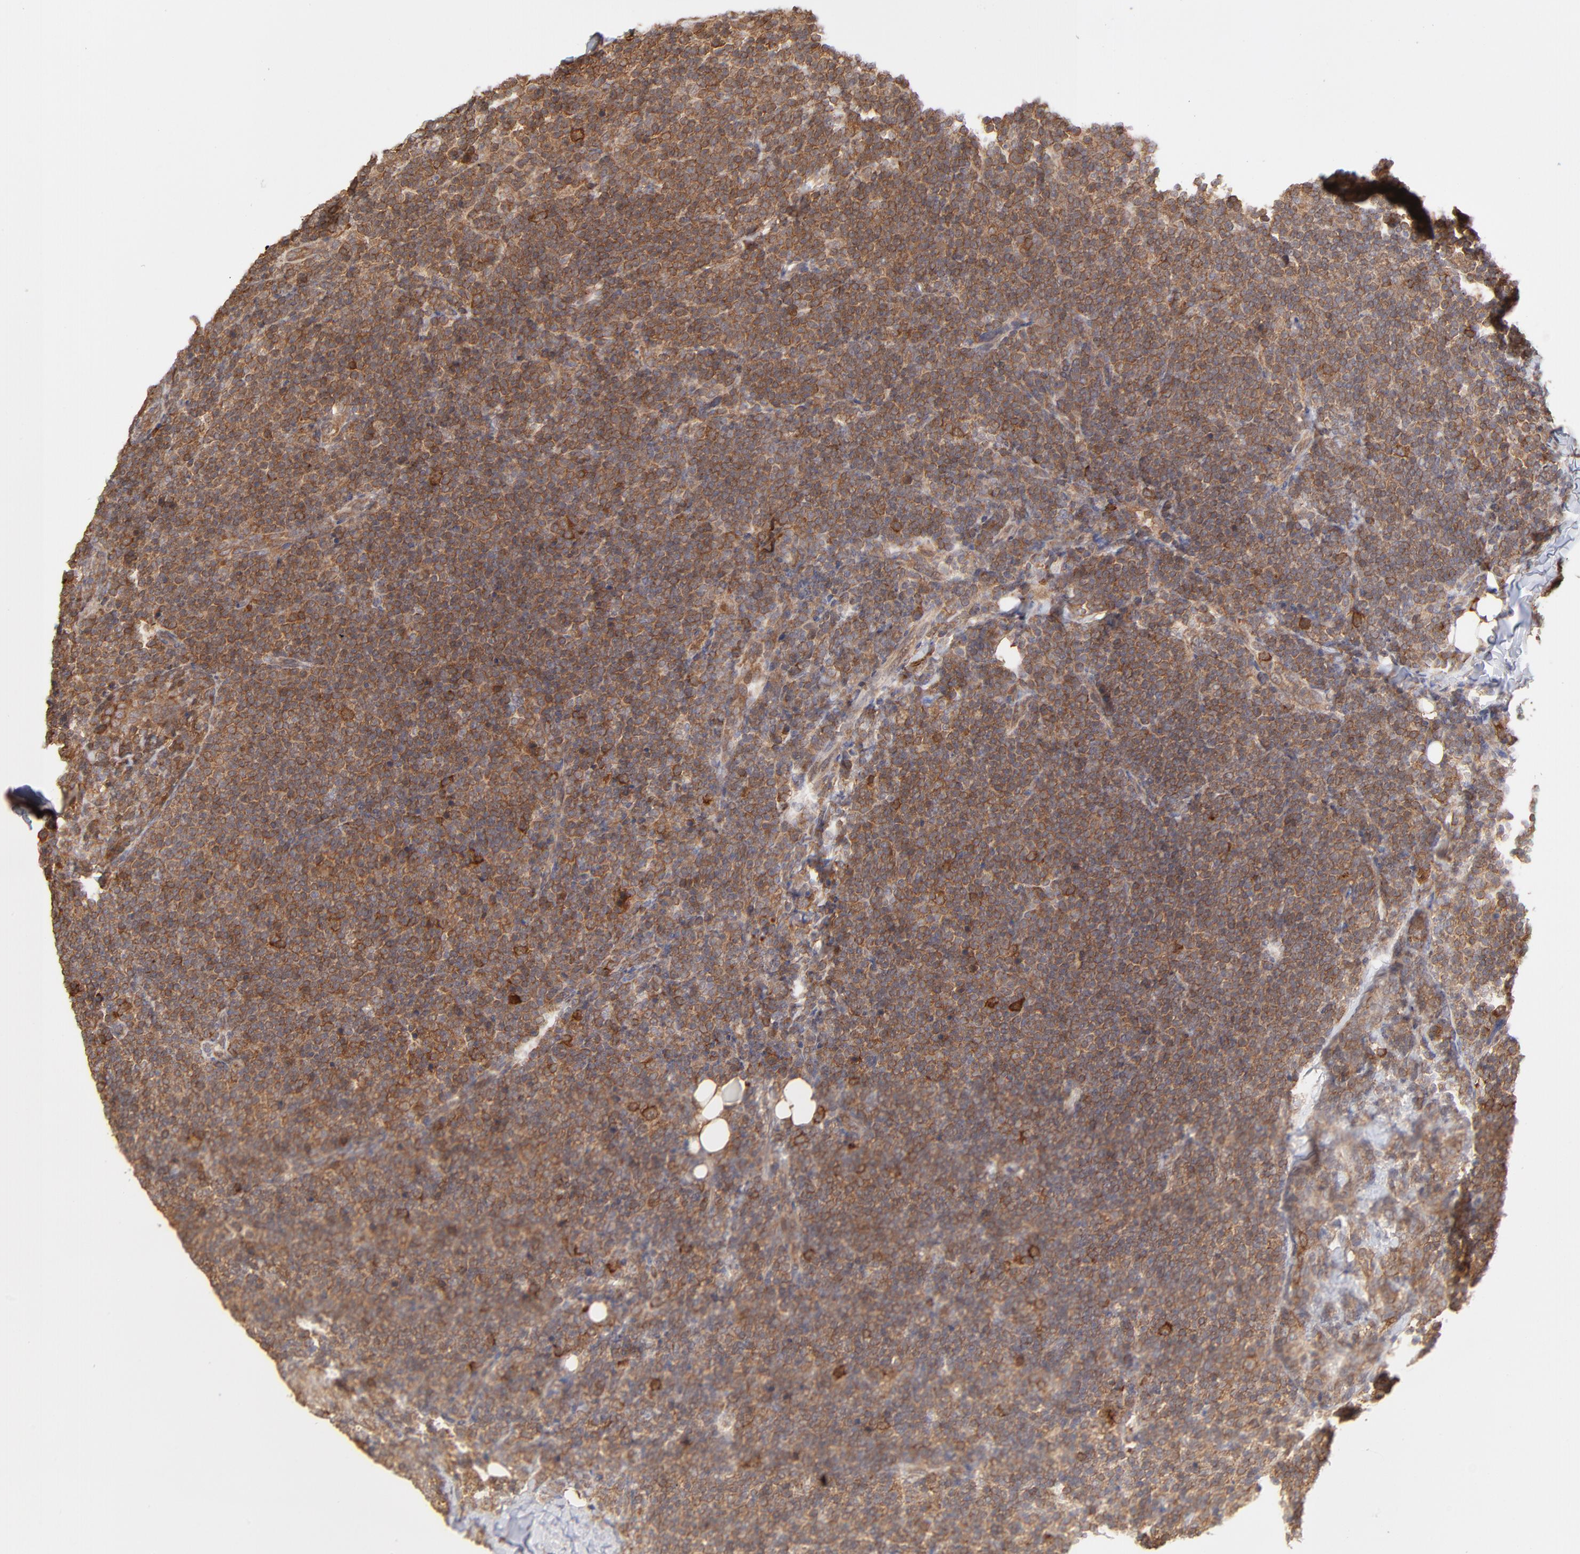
{"staining": {"intensity": "strong", "quantity": ">75%", "location": "cytoplasmic/membranous"}, "tissue": "lymph node", "cell_type": "Germinal center cells", "image_type": "normal", "snomed": [{"axis": "morphology", "description": "Normal tissue, NOS"}, {"axis": "morphology", "description": "Uncertain malignant potential"}, {"axis": "topography", "description": "Lymph node"}, {"axis": "topography", "description": "Salivary gland, NOS"}], "caption": "The photomicrograph exhibits a brown stain indicating the presence of a protein in the cytoplasmic/membranous of germinal center cells in lymph node.", "gene": "GART", "patient": {"sex": "female", "age": 51}}